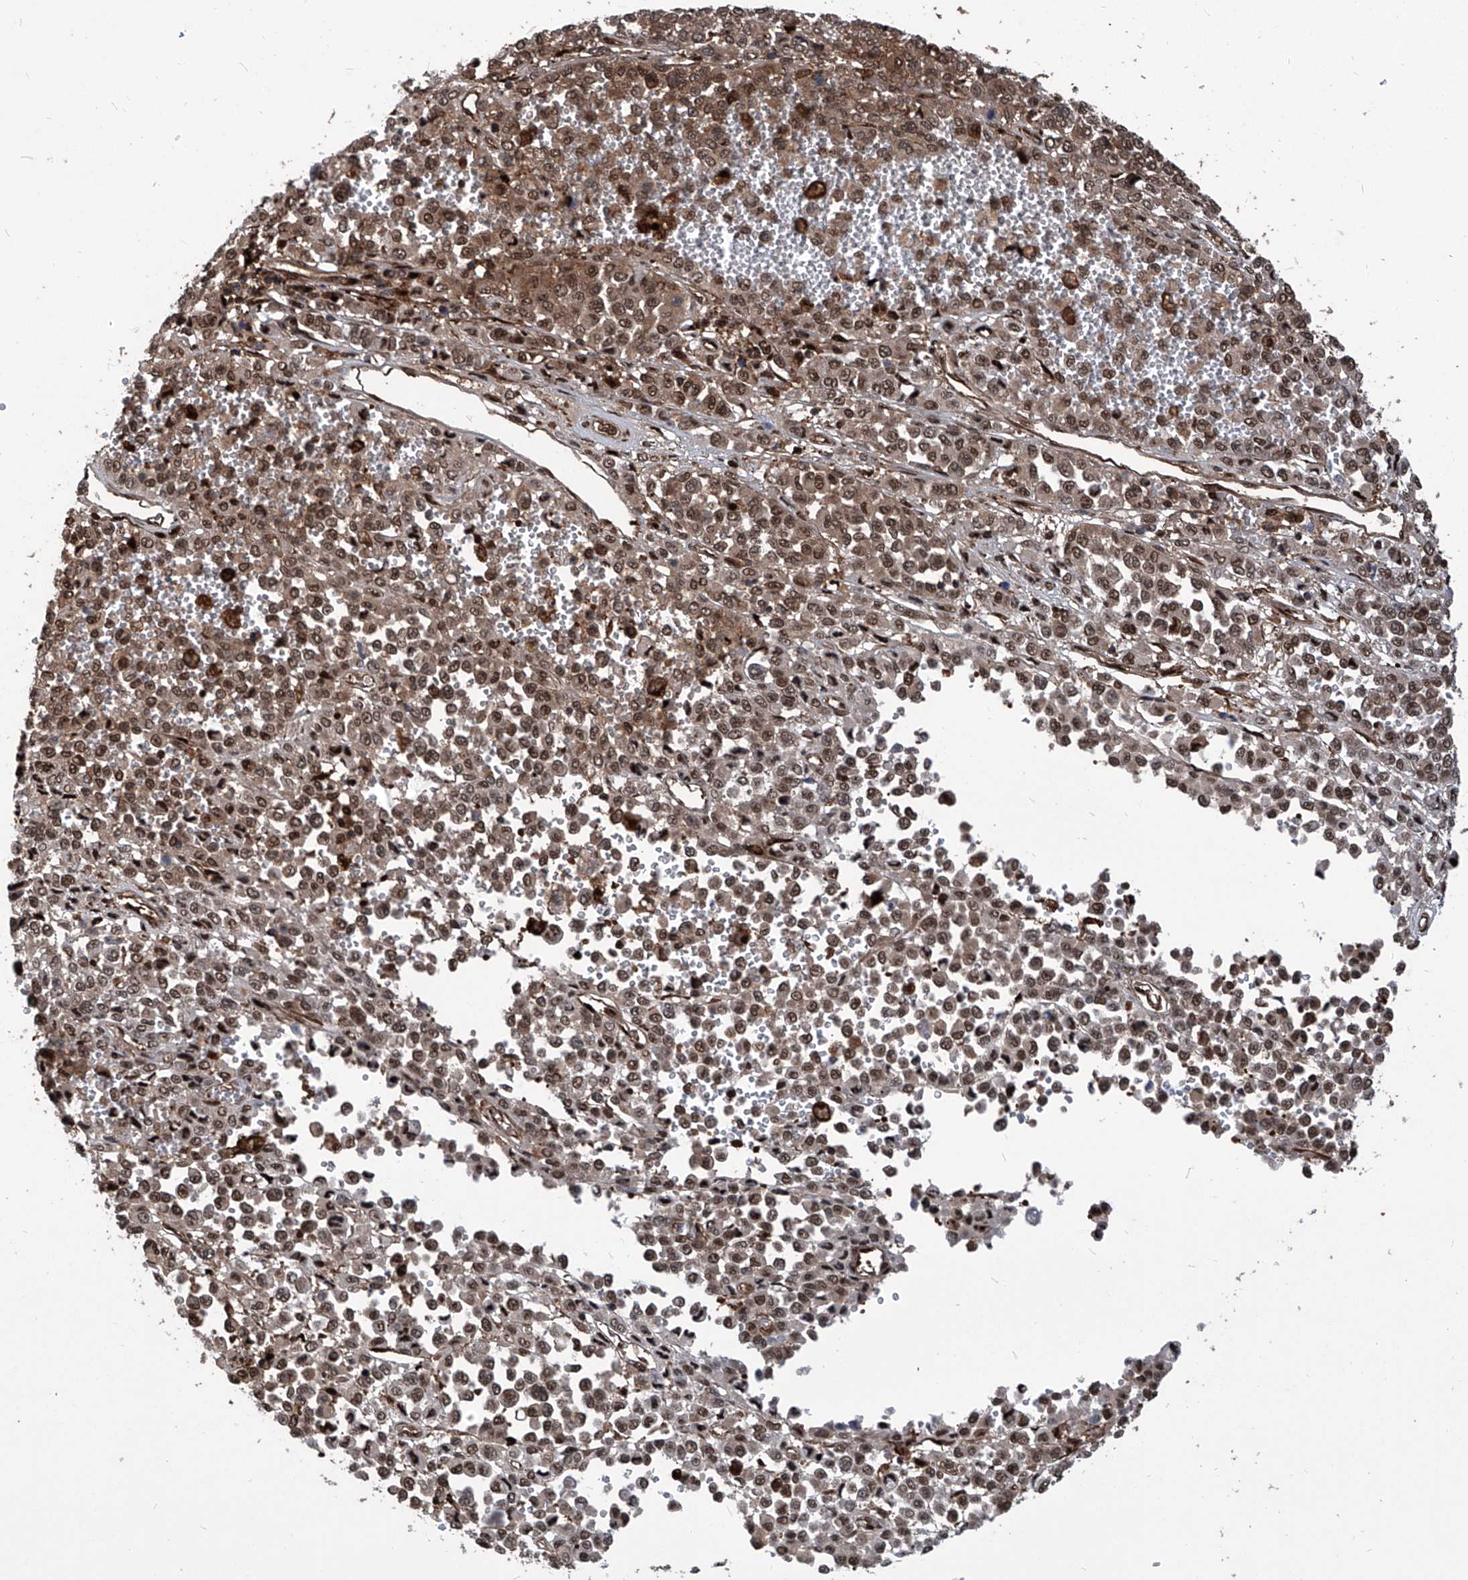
{"staining": {"intensity": "moderate", "quantity": ">75%", "location": "nuclear"}, "tissue": "melanoma", "cell_type": "Tumor cells", "image_type": "cancer", "snomed": [{"axis": "morphology", "description": "Malignant melanoma, Metastatic site"}, {"axis": "topography", "description": "Pancreas"}], "caption": "Immunohistochemical staining of malignant melanoma (metastatic site) reveals medium levels of moderate nuclear protein positivity in approximately >75% of tumor cells.", "gene": "PSMB1", "patient": {"sex": "female", "age": 30}}